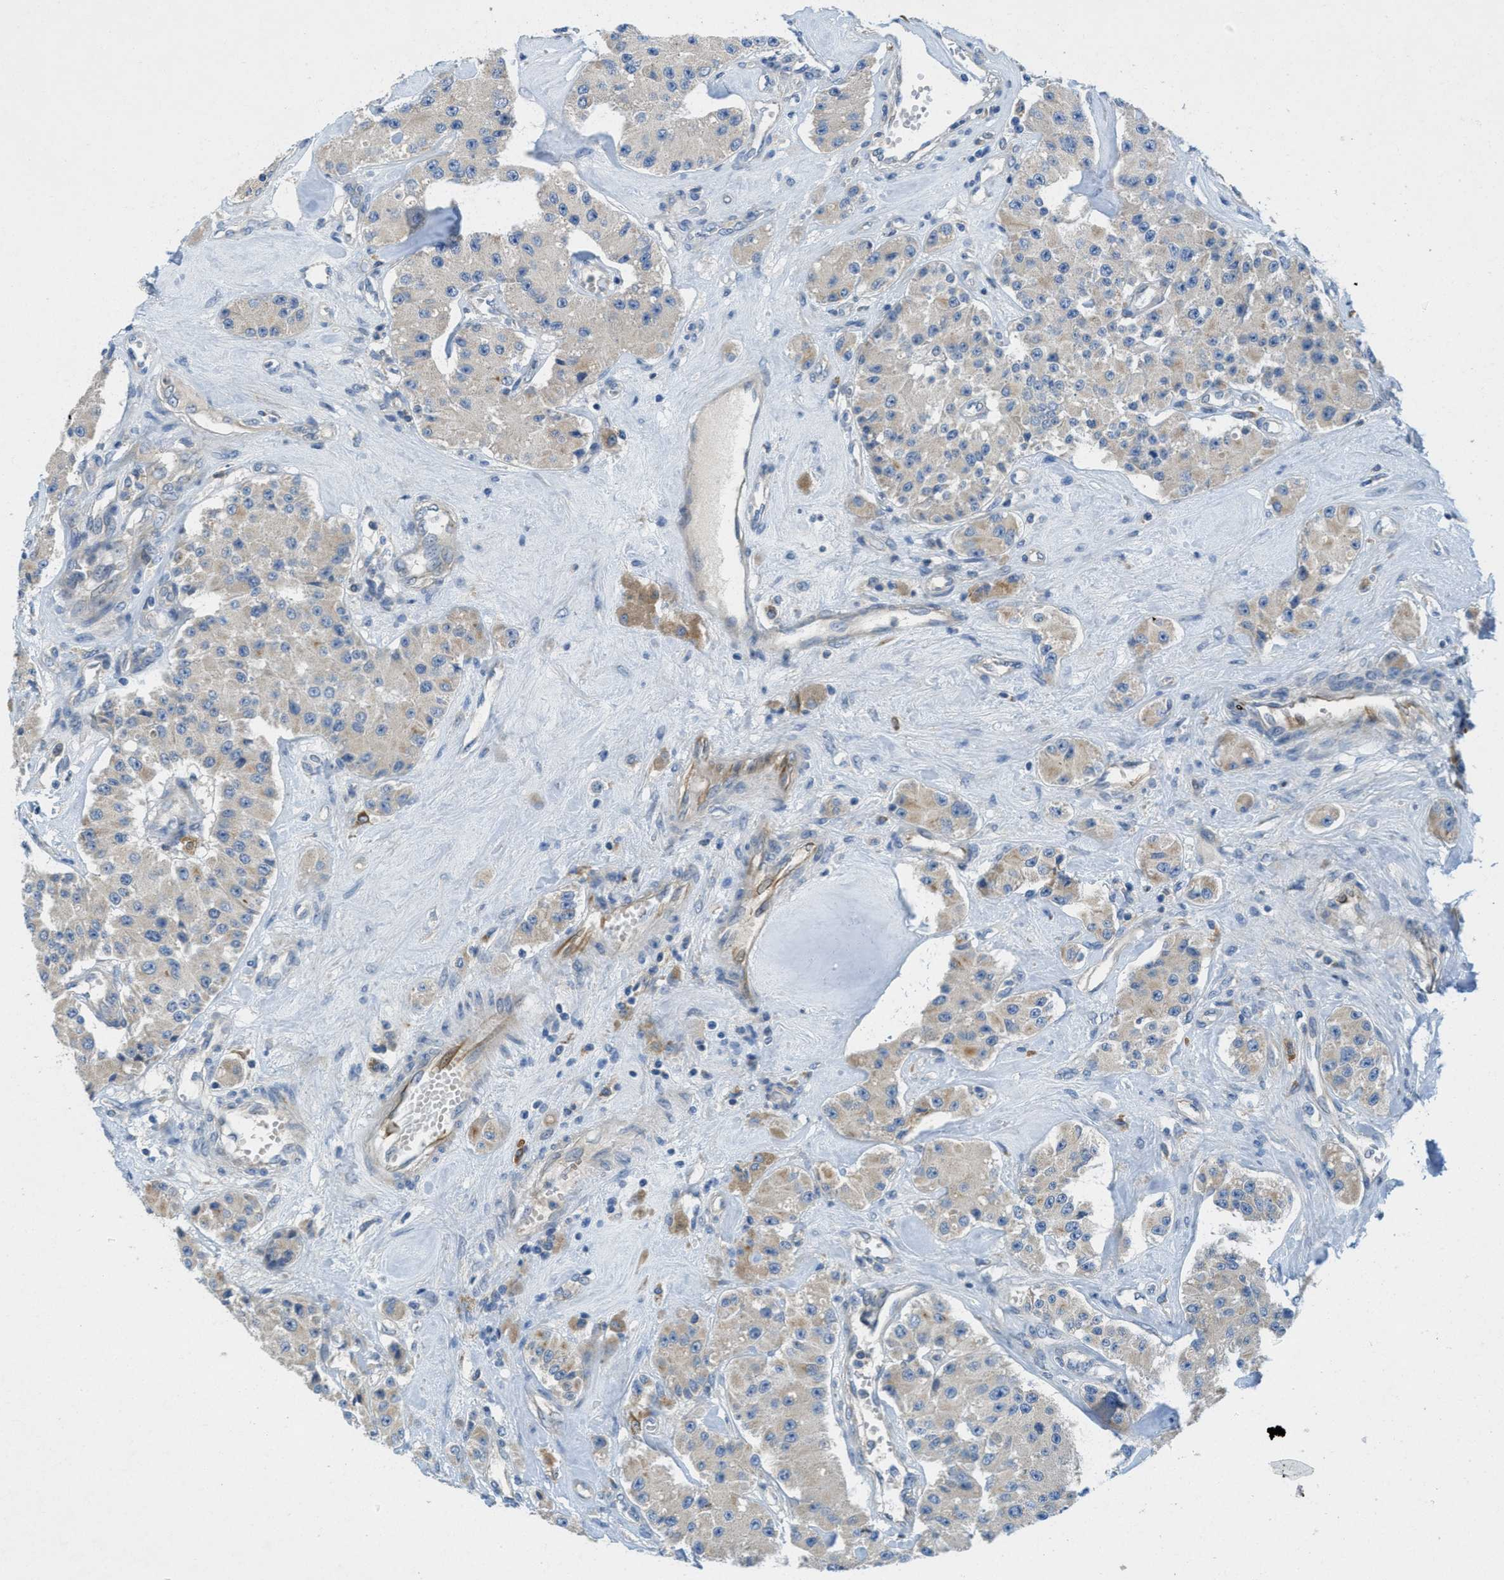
{"staining": {"intensity": "weak", "quantity": "<25%", "location": "cytoplasmic/membranous"}, "tissue": "carcinoid", "cell_type": "Tumor cells", "image_type": "cancer", "snomed": [{"axis": "morphology", "description": "Carcinoid, malignant, NOS"}, {"axis": "topography", "description": "Pancreas"}], "caption": "Carcinoid (malignant) was stained to show a protein in brown. There is no significant staining in tumor cells.", "gene": "RIPK2", "patient": {"sex": "male", "age": 41}}